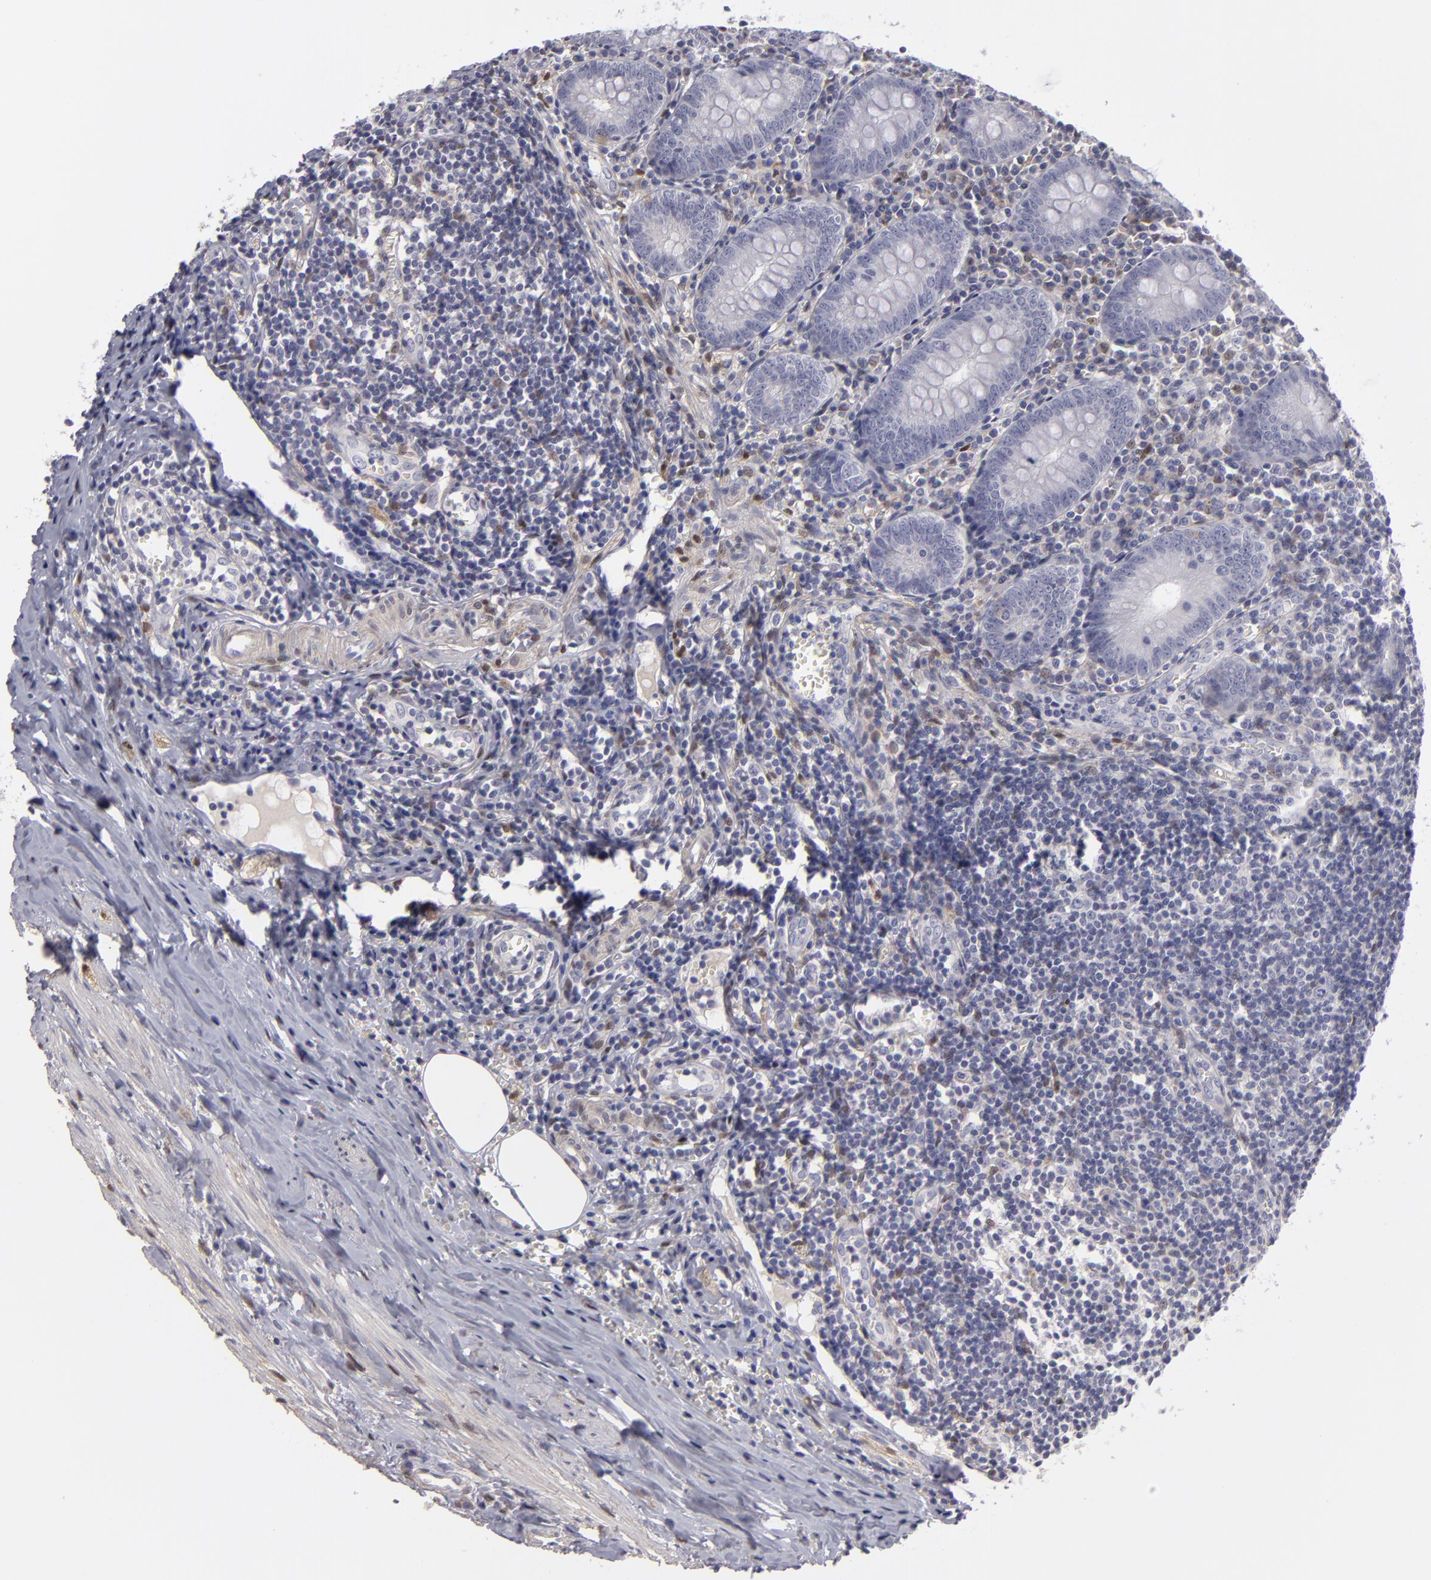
{"staining": {"intensity": "negative", "quantity": "none", "location": "none"}, "tissue": "appendix", "cell_type": "Glandular cells", "image_type": "normal", "snomed": [{"axis": "morphology", "description": "Normal tissue, NOS"}, {"axis": "topography", "description": "Appendix"}], "caption": "This is an immunohistochemistry (IHC) histopathology image of unremarkable appendix. There is no positivity in glandular cells.", "gene": "EFS", "patient": {"sex": "female", "age": 19}}